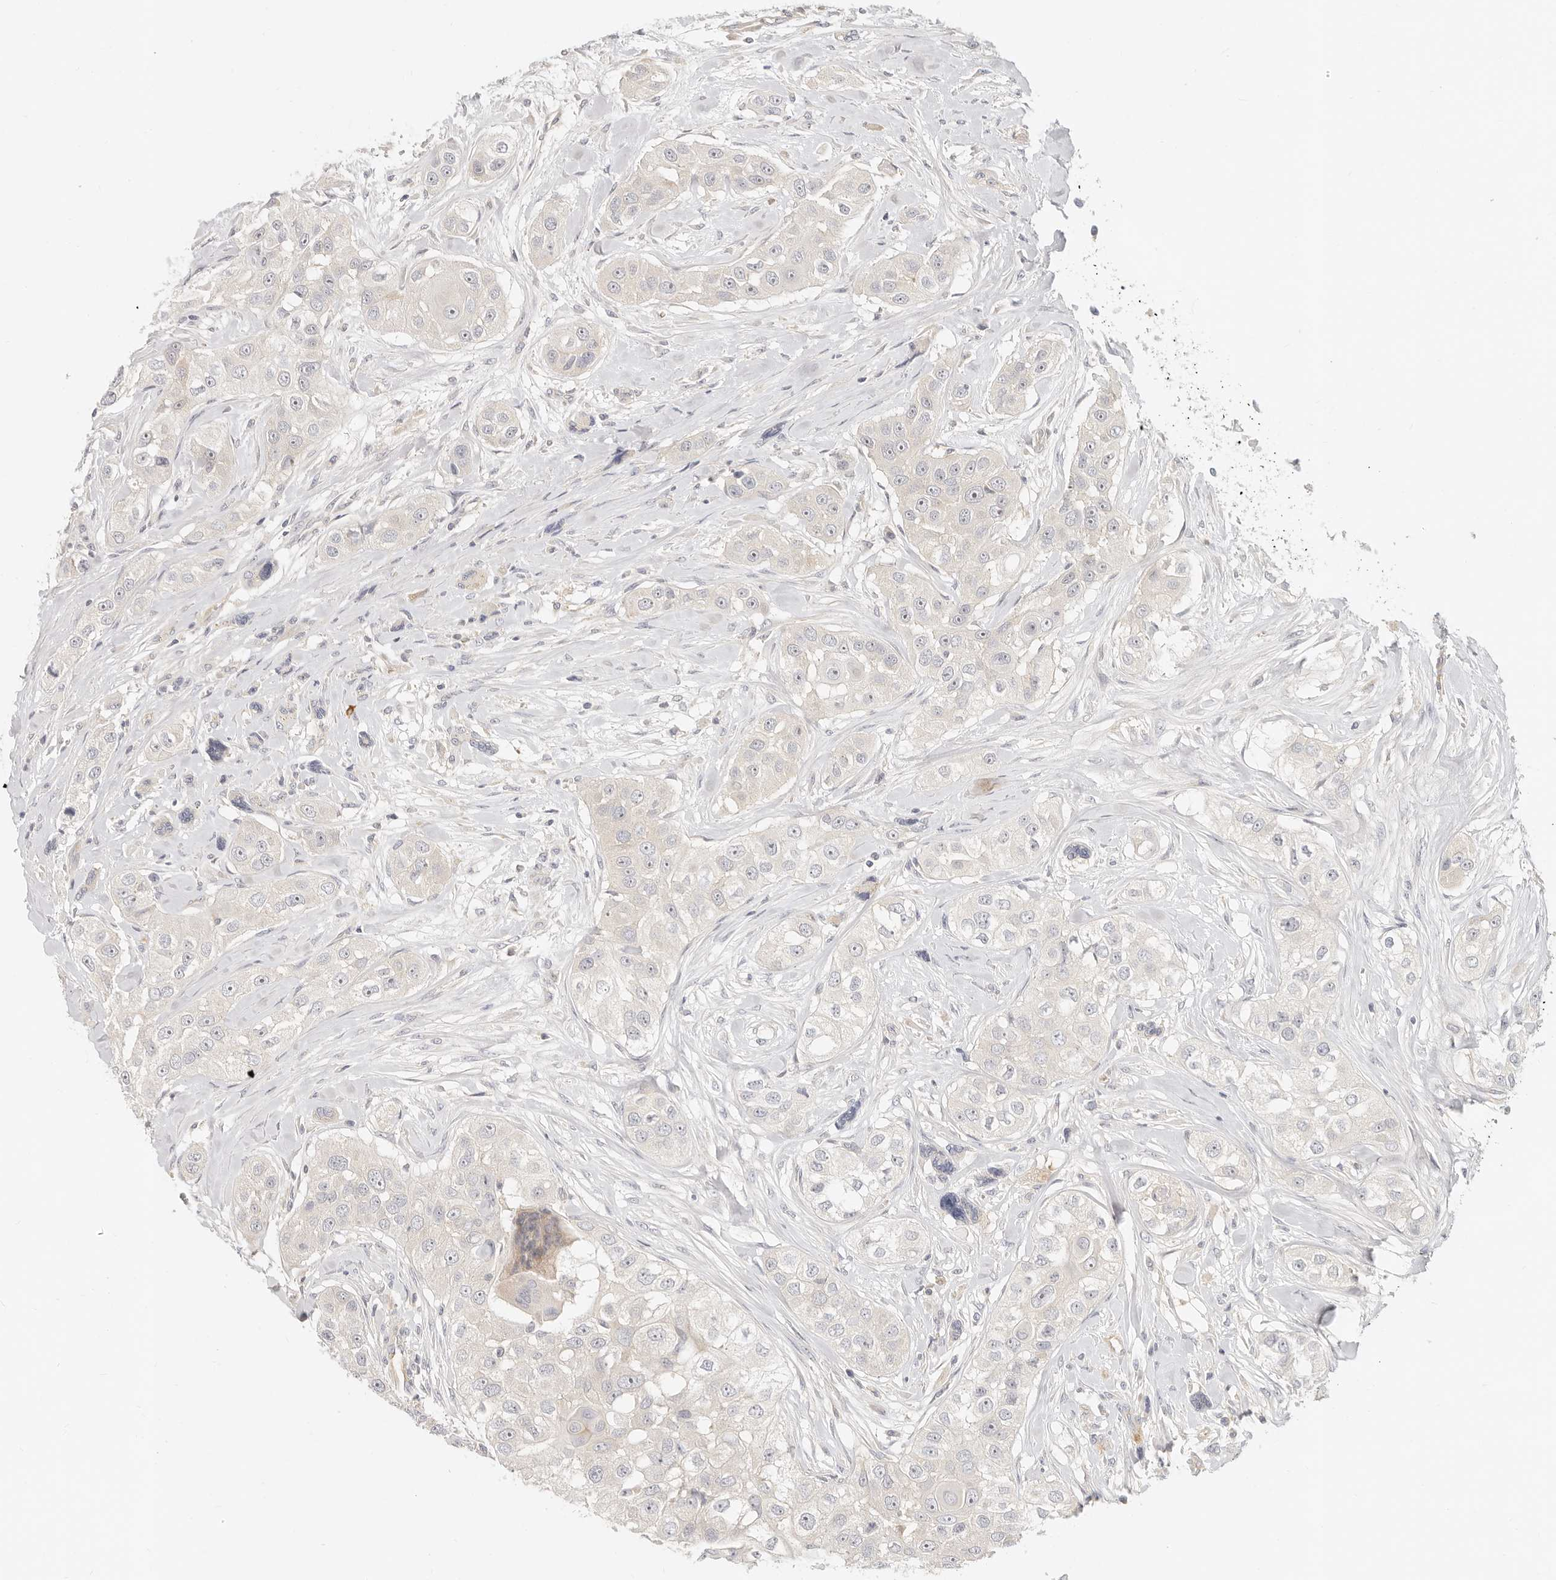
{"staining": {"intensity": "negative", "quantity": "none", "location": "none"}, "tissue": "head and neck cancer", "cell_type": "Tumor cells", "image_type": "cancer", "snomed": [{"axis": "morphology", "description": "Normal tissue, NOS"}, {"axis": "morphology", "description": "Squamous cell carcinoma, NOS"}, {"axis": "topography", "description": "Skeletal muscle"}, {"axis": "topography", "description": "Head-Neck"}], "caption": "Immunohistochemistry of head and neck squamous cell carcinoma shows no staining in tumor cells.", "gene": "LTB4R2", "patient": {"sex": "male", "age": 51}}